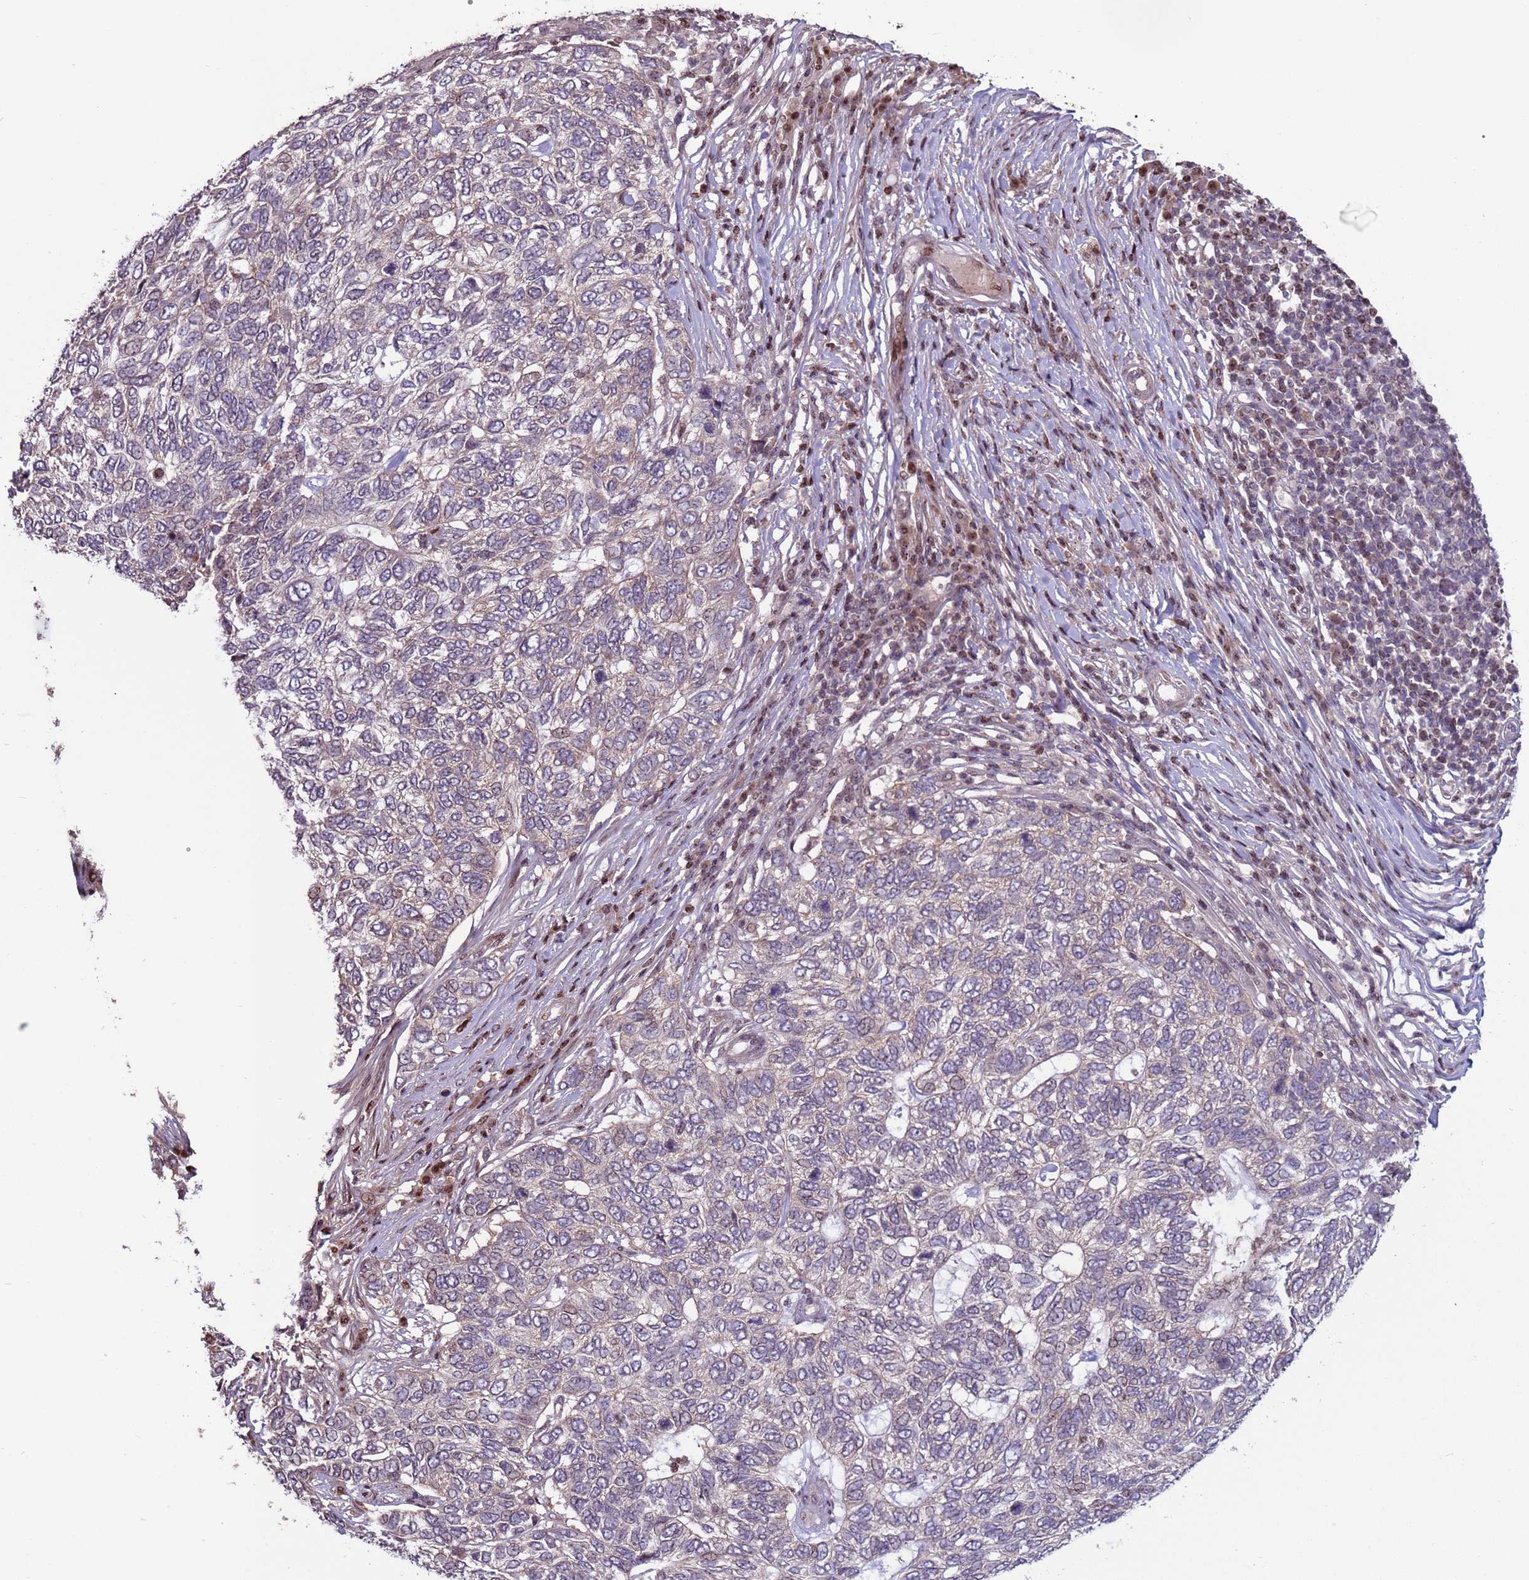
{"staining": {"intensity": "negative", "quantity": "none", "location": "none"}, "tissue": "skin cancer", "cell_type": "Tumor cells", "image_type": "cancer", "snomed": [{"axis": "morphology", "description": "Basal cell carcinoma"}, {"axis": "topography", "description": "Skin"}], "caption": "Immunohistochemistry (IHC) of human skin cancer demonstrates no positivity in tumor cells.", "gene": "HGH1", "patient": {"sex": "female", "age": 65}}